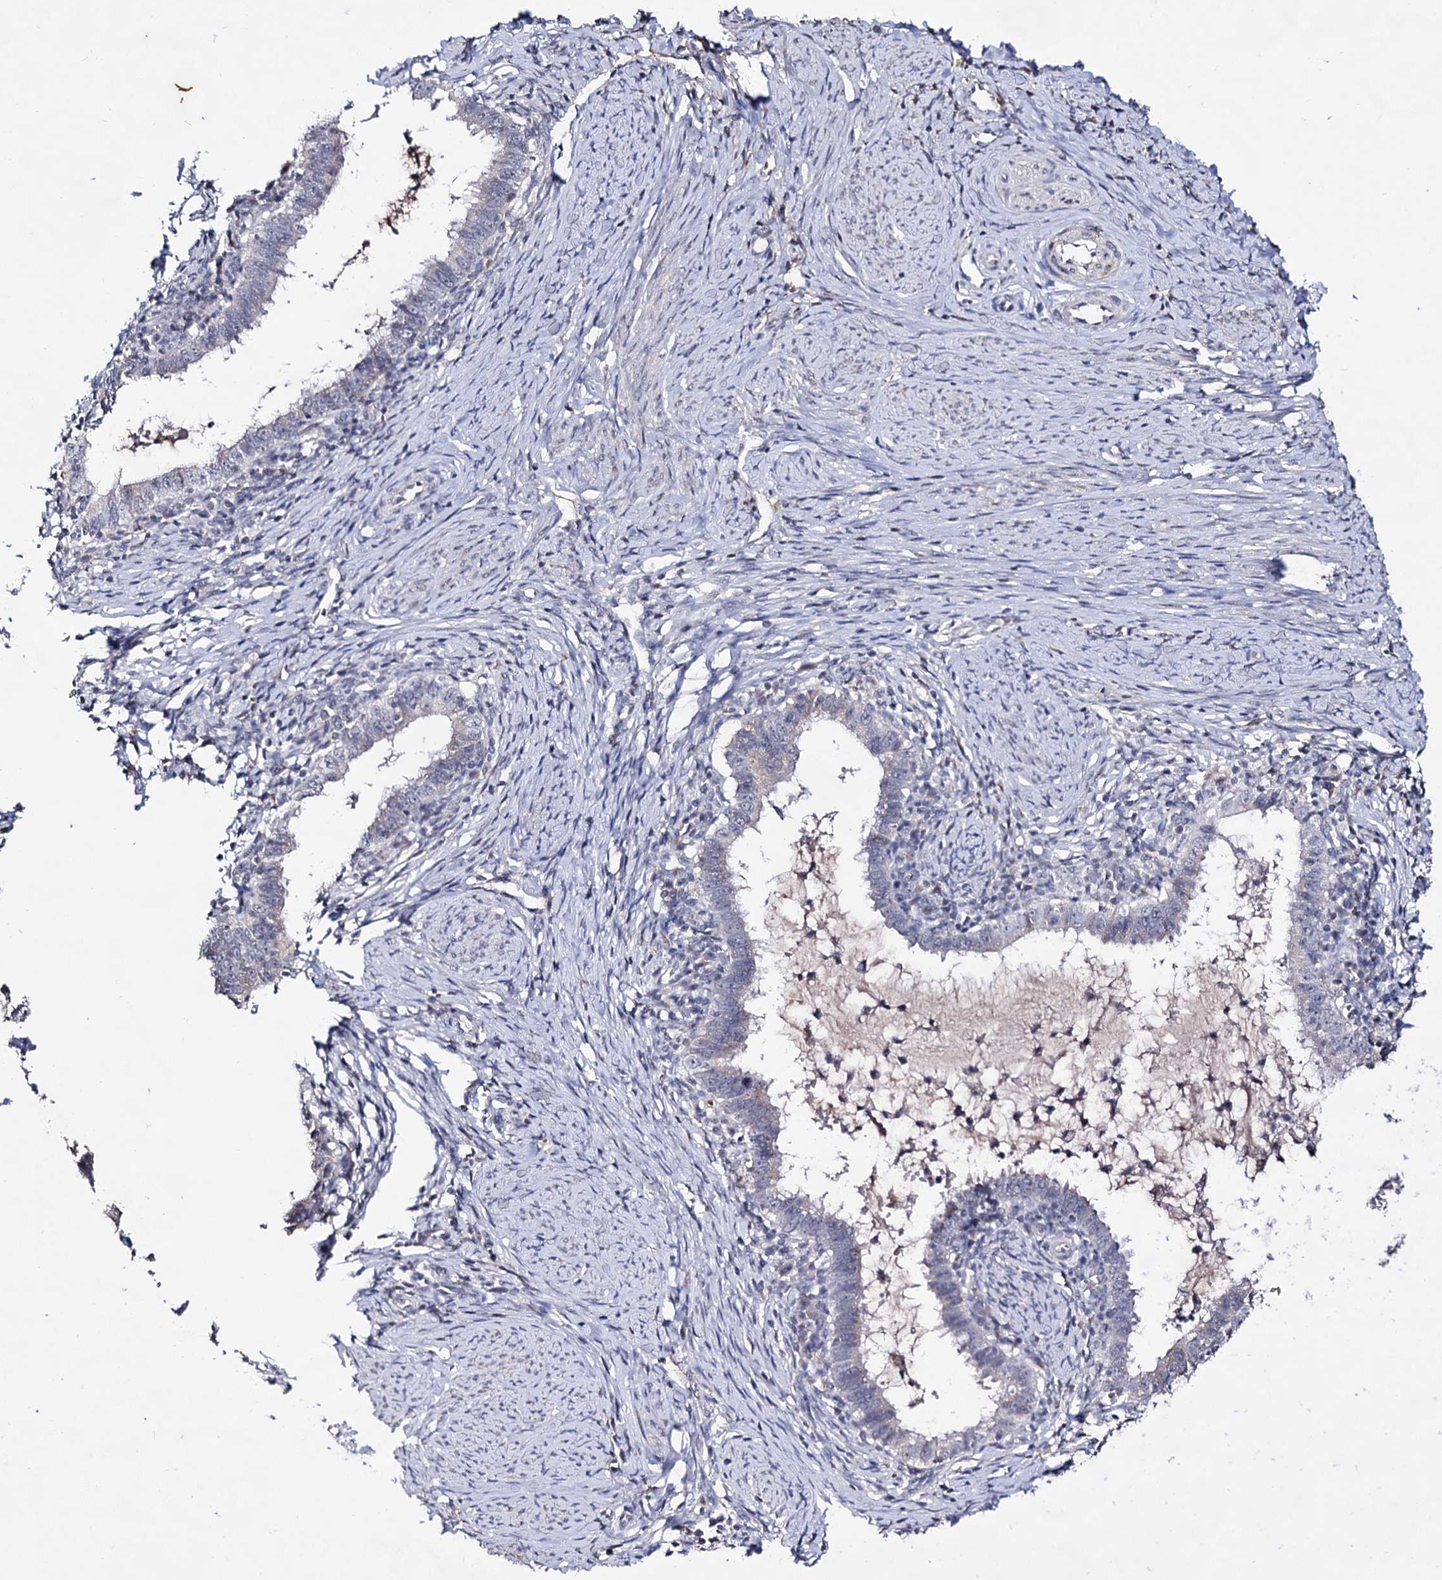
{"staining": {"intensity": "negative", "quantity": "none", "location": "none"}, "tissue": "cervical cancer", "cell_type": "Tumor cells", "image_type": "cancer", "snomed": [{"axis": "morphology", "description": "Adenocarcinoma, NOS"}, {"axis": "topography", "description": "Cervix"}], "caption": "A high-resolution image shows immunohistochemistry staining of adenocarcinoma (cervical), which displays no significant positivity in tumor cells. Nuclei are stained in blue.", "gene": "PLIN1", "patient": {"sex": "female", "age": 36}}